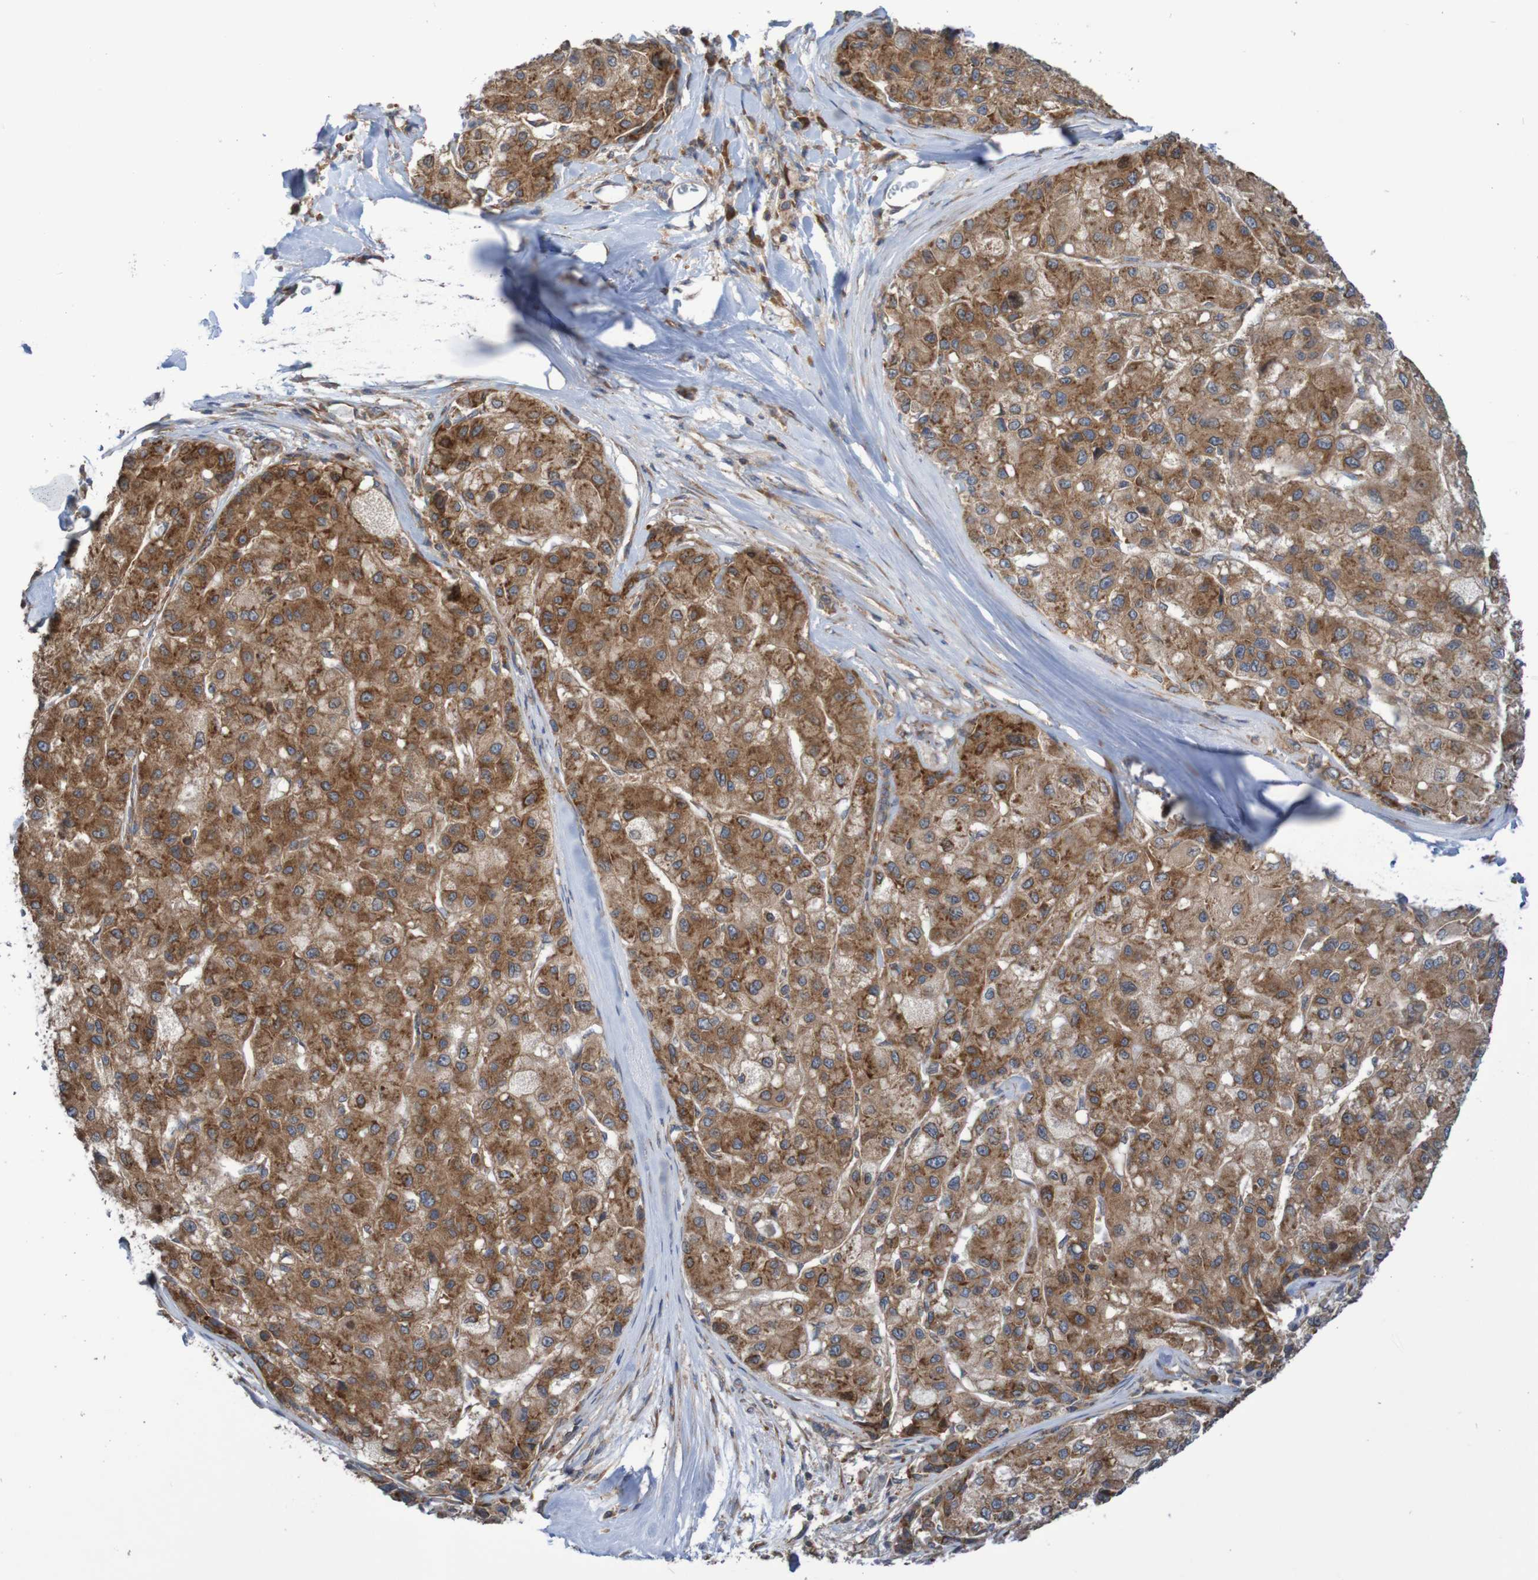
{"staining": {"intensity": "strong", "quantity": ">75%", "location": "cytoplasmic/membranous"}, "tissue": "liver cancer", "cell_type": "Tumor cells", "image_type": "cancer", "snomed": [{"axis": "morphology", "description": "Carcinoma, Hepatocellular, NOS"}, {"axis": "topography", "description": "Liver"}], "caption": "Approximately >75% of tumor cells in liver cancer exhibit strong cytoplasmic/membranous protein staining as visualized by brown immunohistochemical staining.", "gene": "LRRC47", "patient": {"sex": "male", "age": 80}}